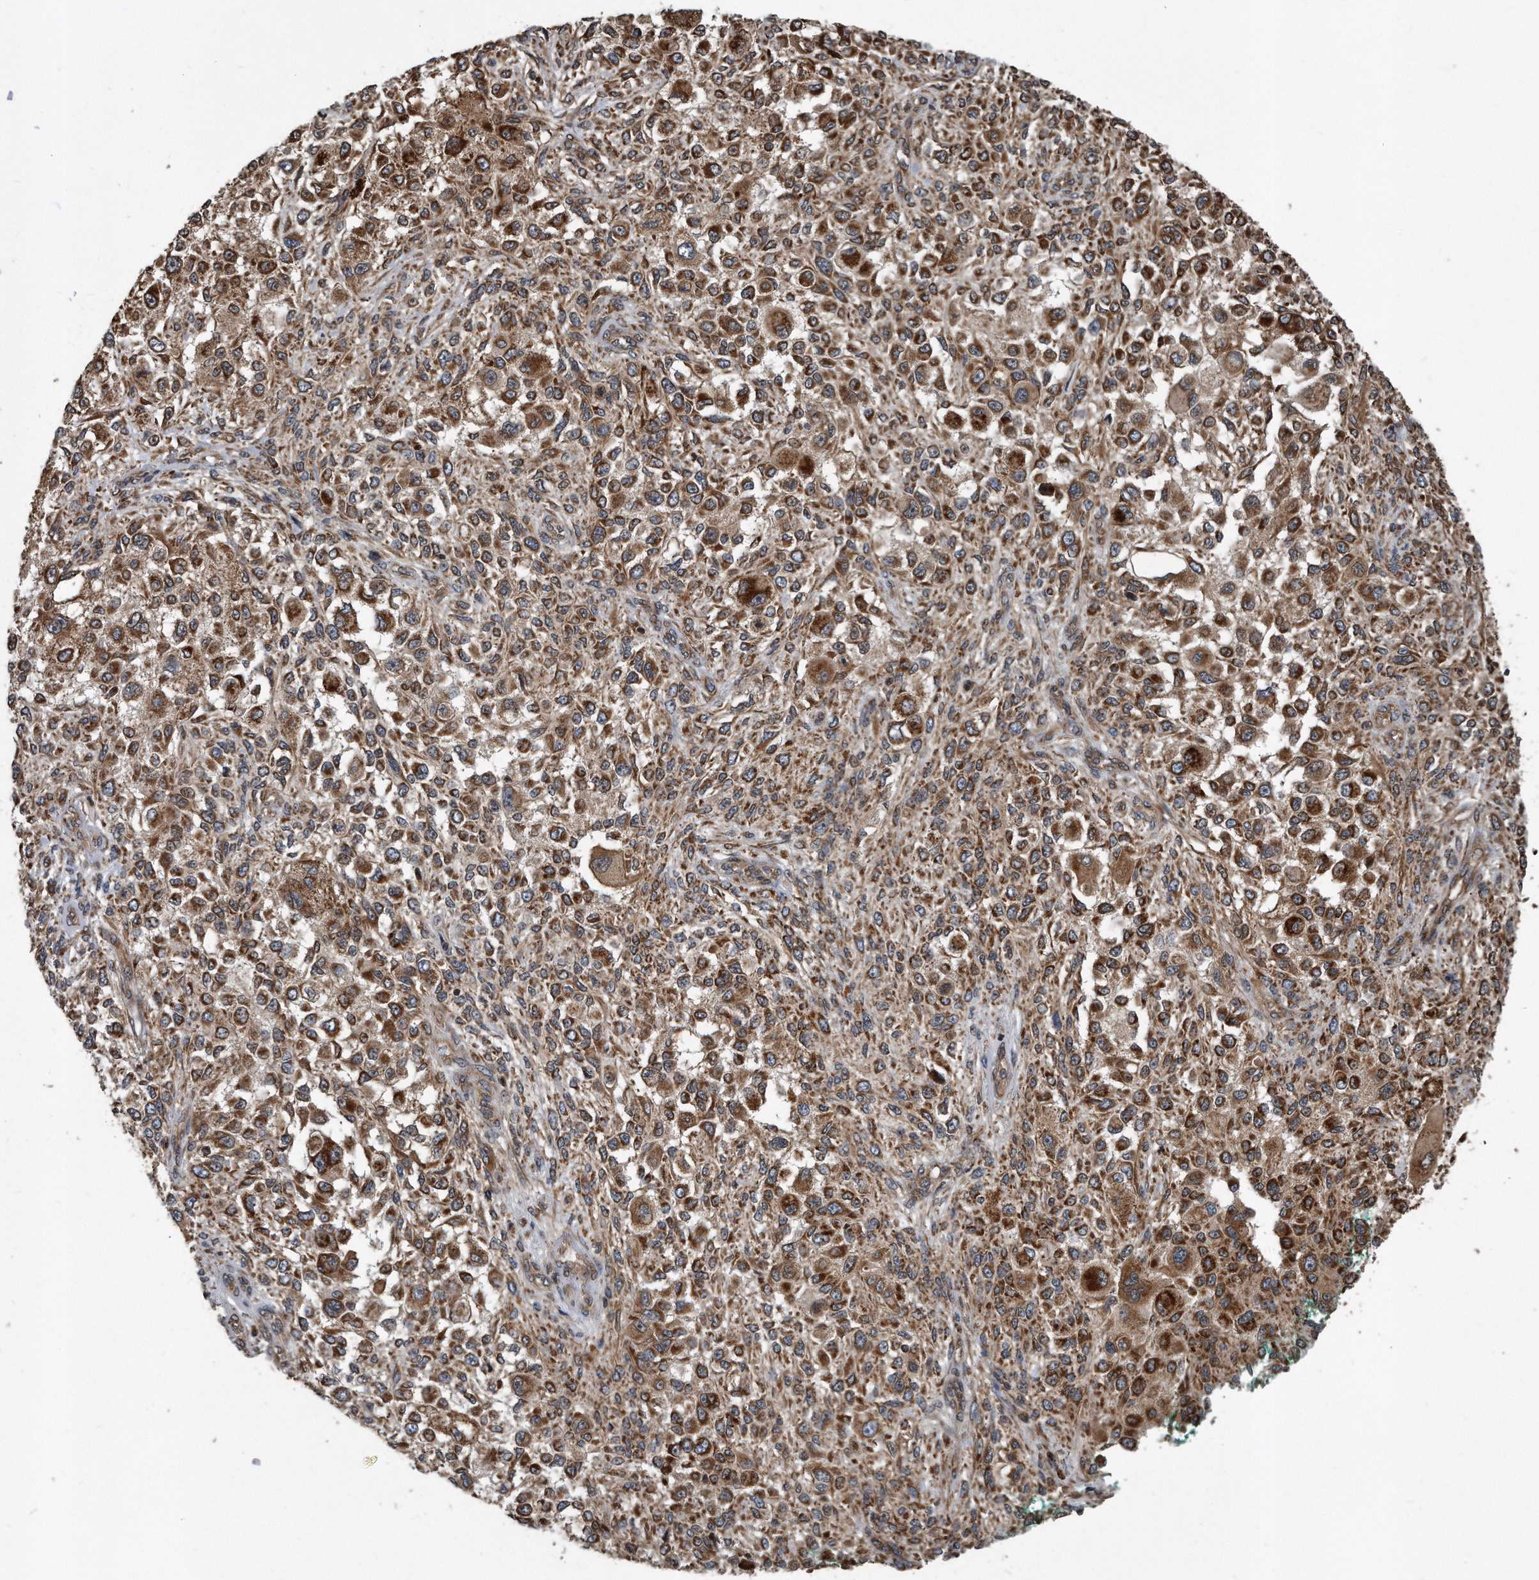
{"staining": {"intensity": "moderate", "quantity": ">75%", "location": "cytoplasmic/membranous"}, "tissue": "melanoma", "cell_type": "Tumor cells", "image_type": "cancer", "snomed": [{"axis": "morphology", "description": "Necrosis, NOS"}, {"axis": "morphology", "description": "Malignant melanoma, NOS"}, {"axis": "topography", "description": "Skin"}], "caption": "Tumor cells display medium levels of moderate cytoplasmic/membranous positivity in approximately >75% of cells in melanoma. The protein is shown in brown color, while the nuclei are stained blue.", "gene": "FAM136A", "patient": {"sex": "female", "age": 87}}